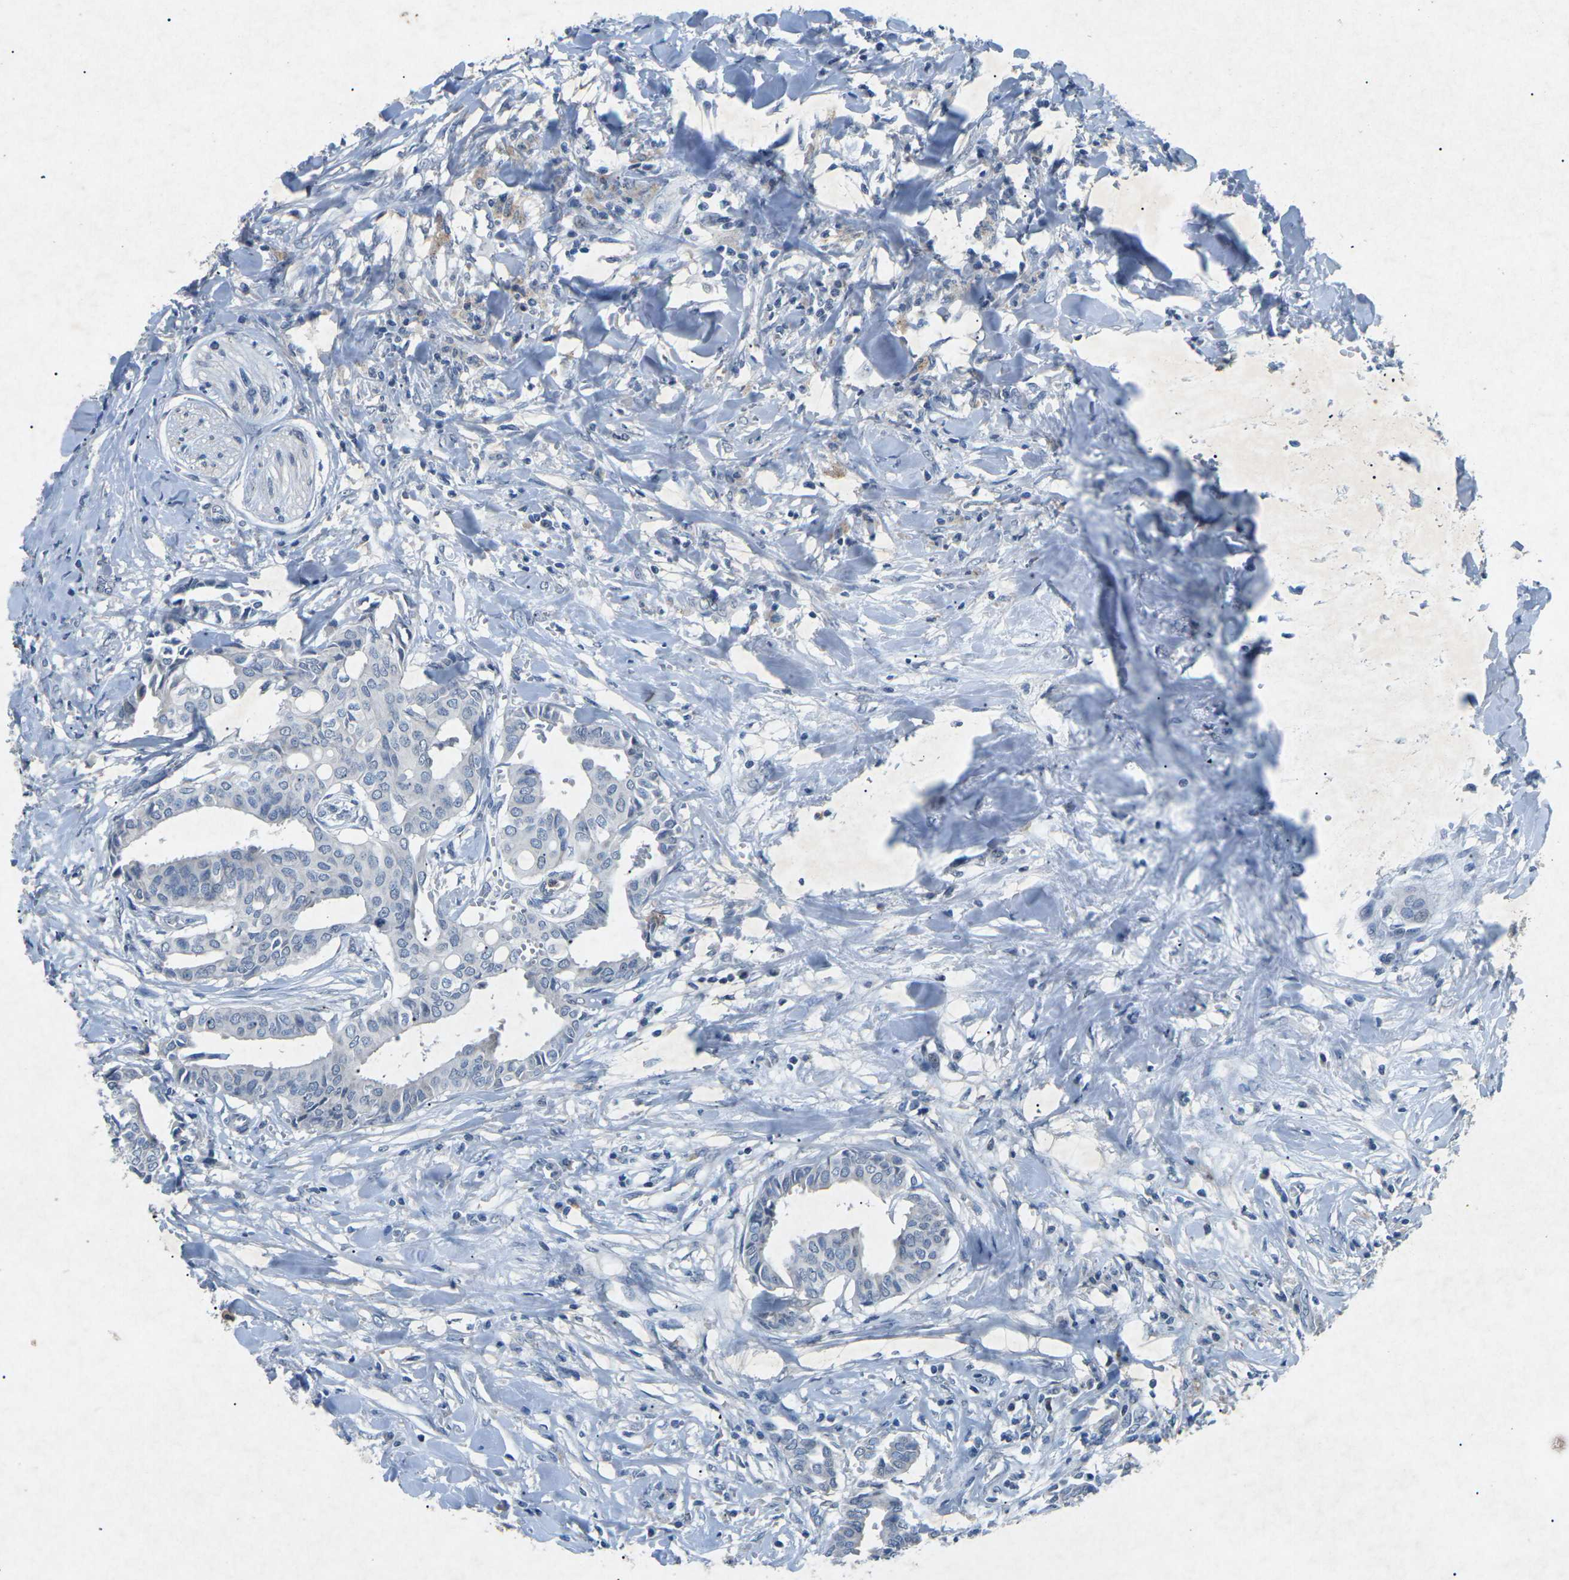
{"staining": {"intensity": "negative", "quantity": "none", "location": "none"}, "tissue": "head and neck cancer", "cell_type": "Tumor cells", "image_type": "cancer", "snomed": [{"axis": "morphology", "description": "Adenocarcinoma, NOS"}, {"axis": "topography", "description": "Salivary gland"}, {"axis": "topography", "description": "Head-Neck"}], "caption": "This is a histopathology image of IHC staining of head and neck adenocarcinoma, which shows no staining in tumor cells. (Stains: DAB immunohistochemistry (IHC) with hematoxylin counter stain, Microscopy: brightfield microscopy at high magnification).", "gene": "A1BG", "patient": {"sex": "female", "age": 59}}